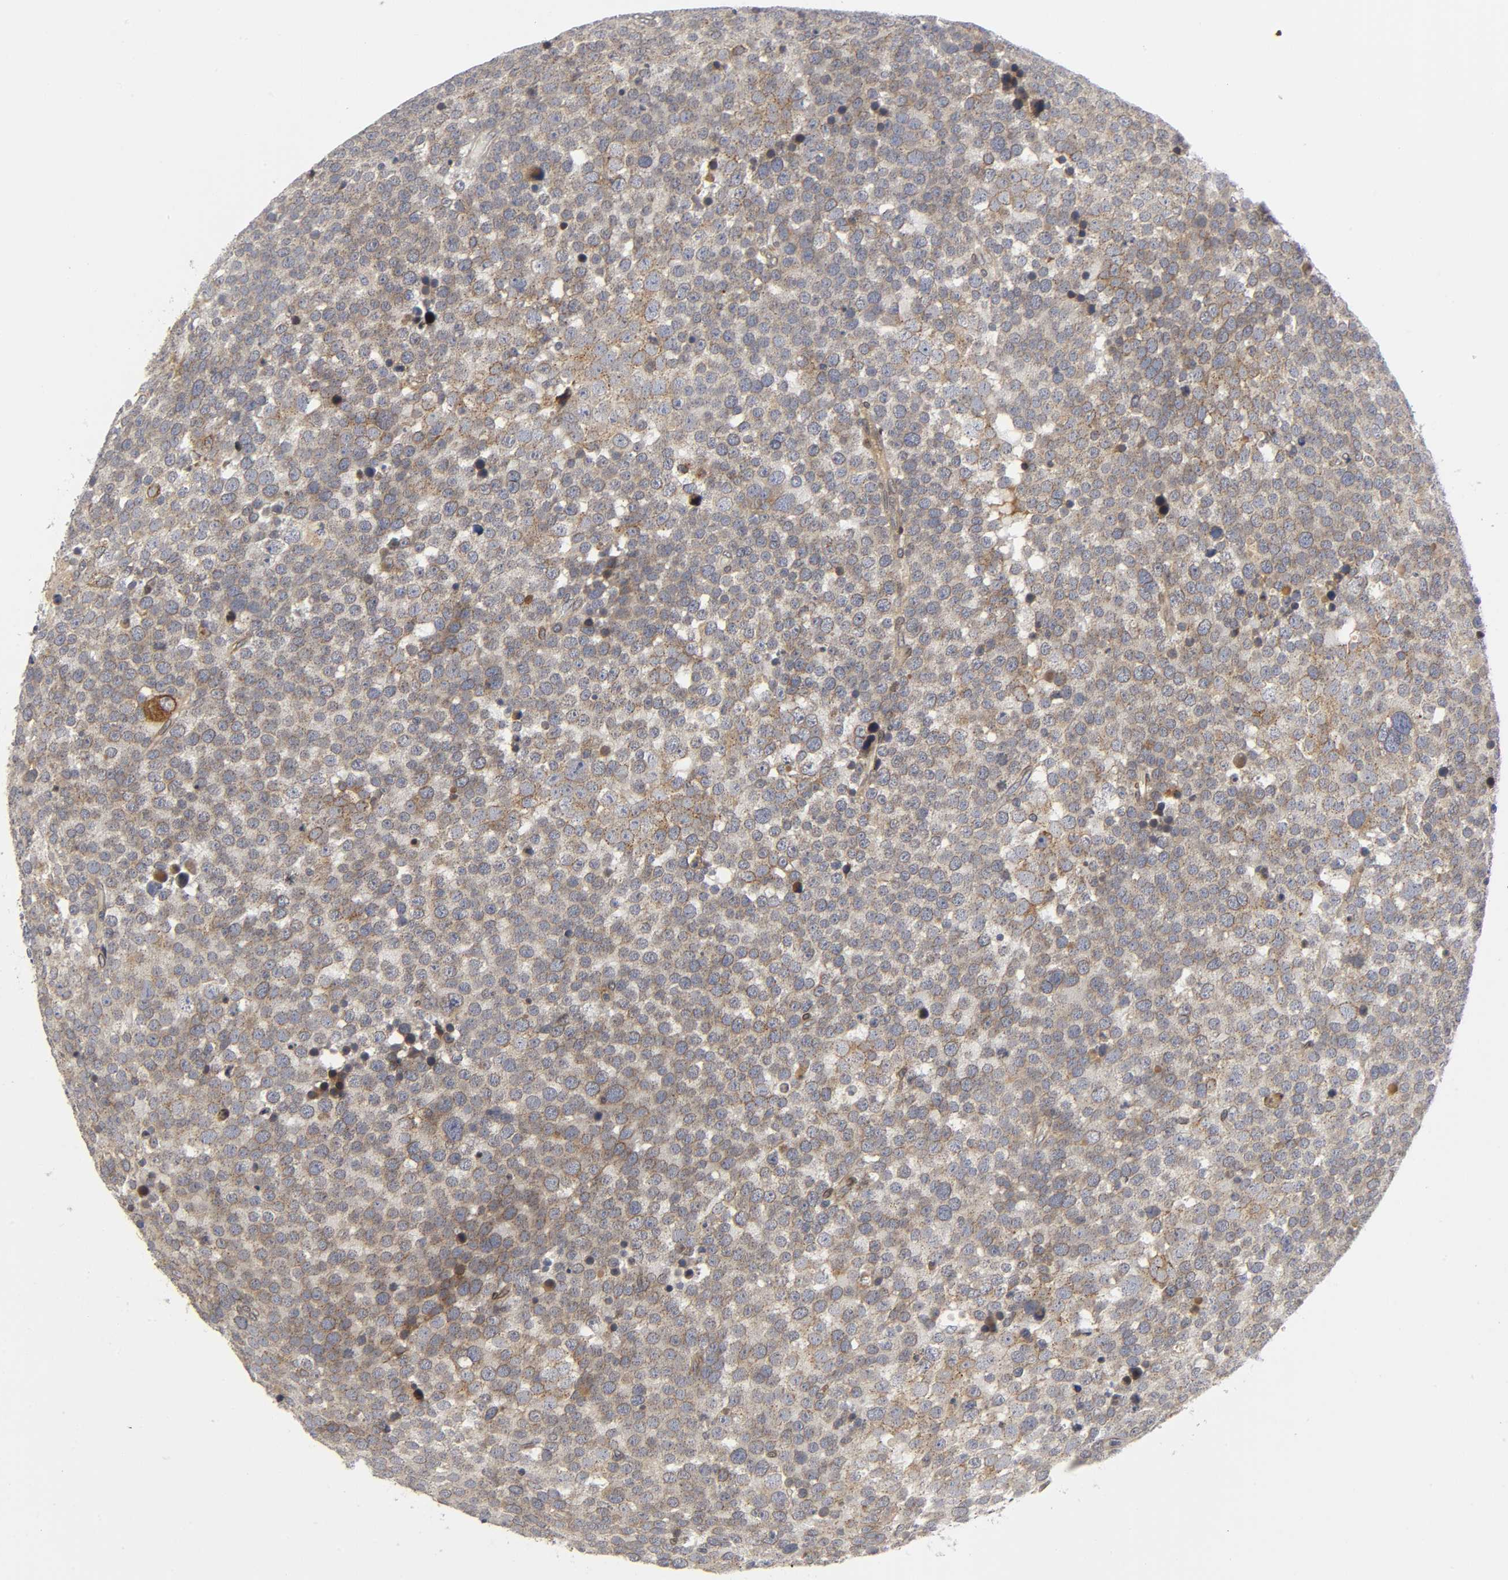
{"staining": {"intensity": "moderate", "quantity": "25%-75%", "location": "cytoplasmic/membranous"}, "tissue": "testis cancer", "cell_type": "Tumor cells", "image_type": "cancer", "snomed": [{"axis": "morphology", "description": "Seminoma, NOS"}, {"axis": "topography", "description": "Testis"}], "caption": "IHC image of neoplastic tissue: human testis seminoma stained using immunohistochemistry shows medium levels of moderate protein expression localized specifically in the cytoplasmic/membranous of tumor cells, appearing as a cytoplasmic/membranous brown color.", "gene": "ASB6", "patient": {"sex": "male", "age": 71}}